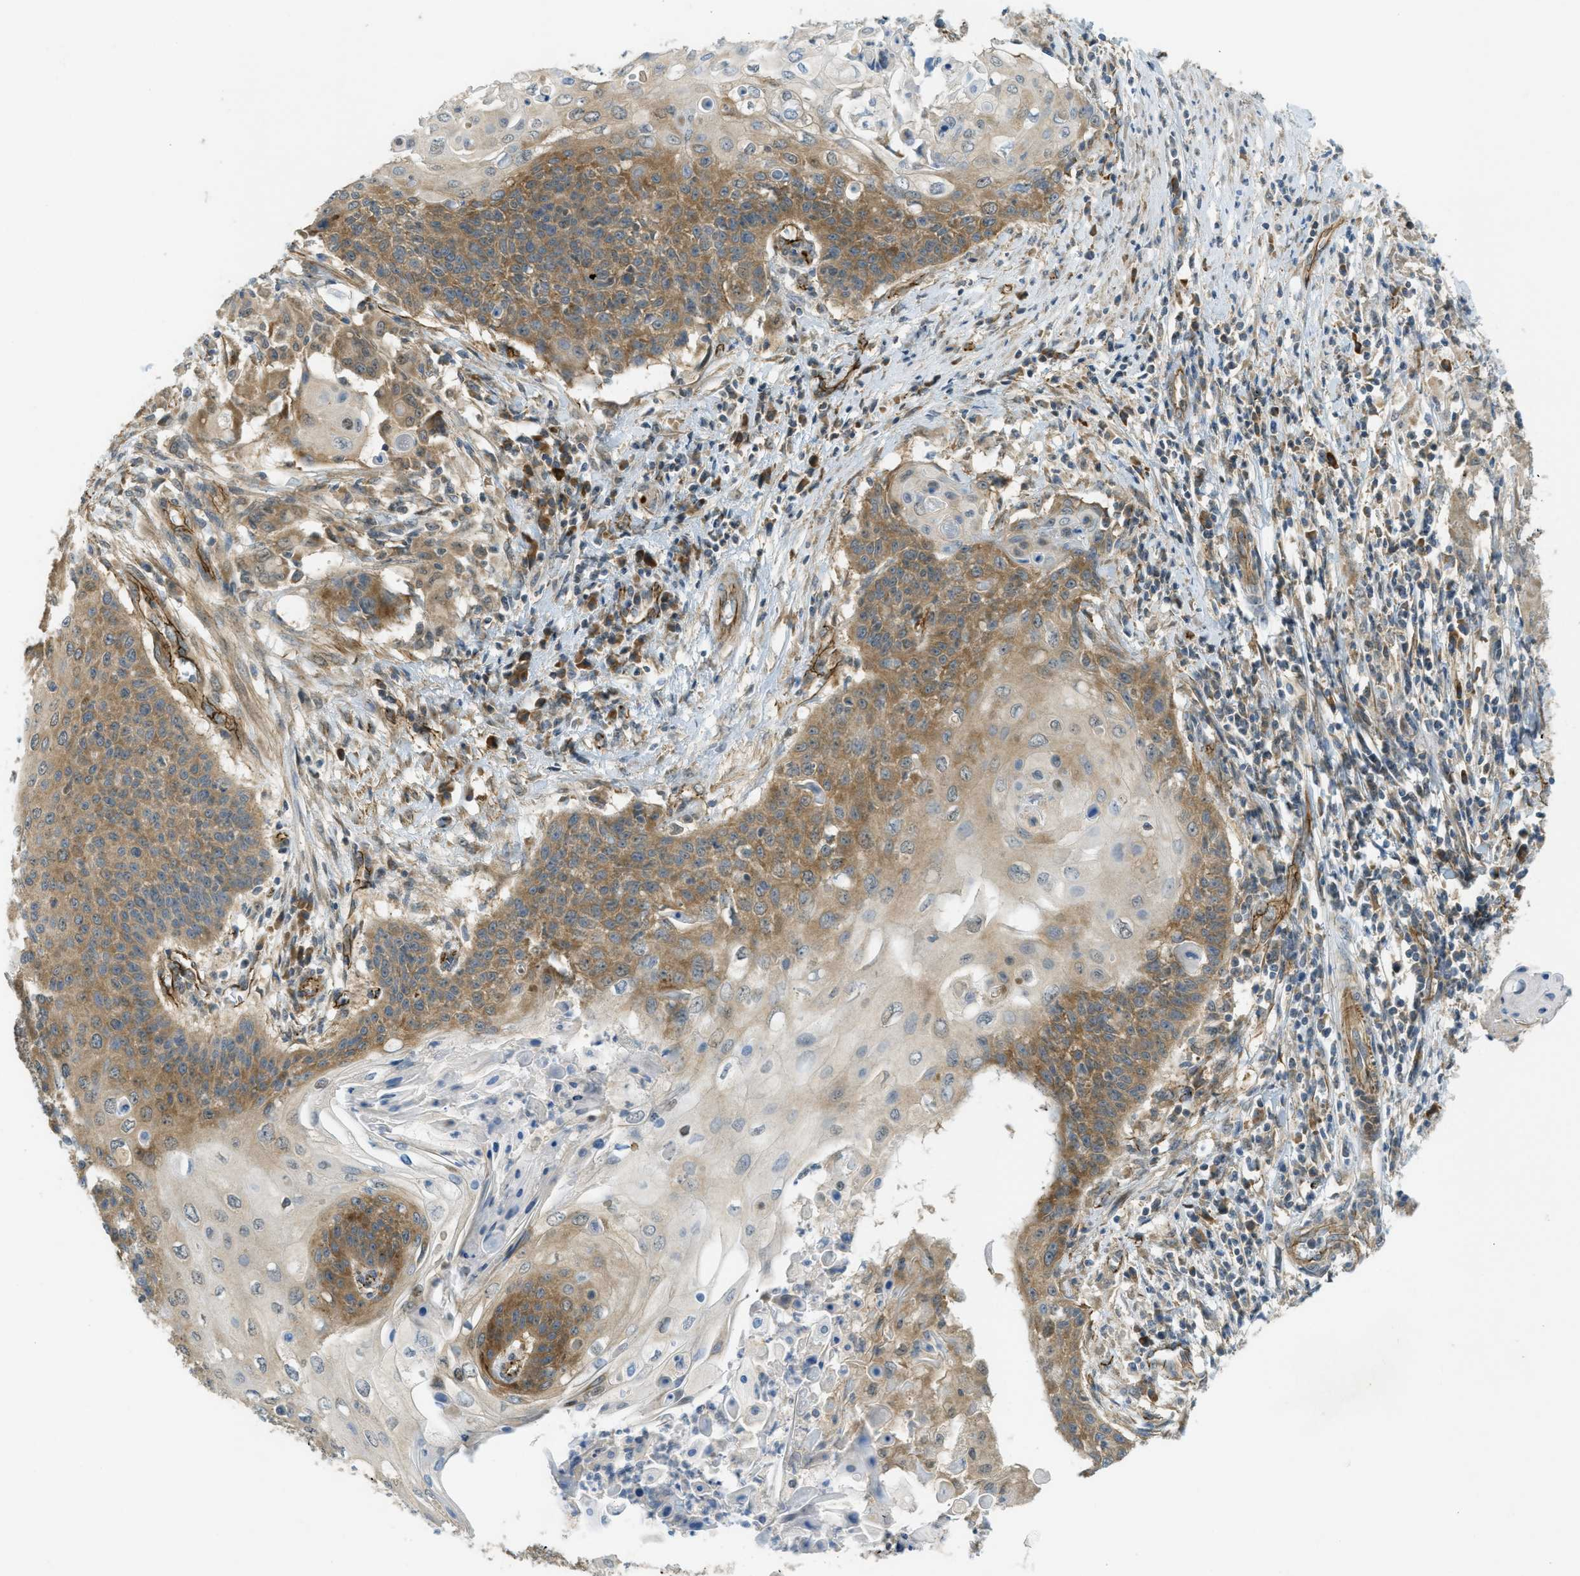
{"staining": {"intensity": "moderate", "quantity": ">75%", "location": "cytoplasmic/membranous"}, "tissue": "cervical cancer", "cell_type": "Tumor cells", "image_type": "cancer", "snomed": [{"axis": "morphology", "description": "Squamous cell carcinoma, NOS"}, {"axis": "topography", "description": "Cervix"}], "caption": "Cervical cancer (squamous cell carcinoma) stained with immunohistochemistry shows moderate cytoplasmic/membranous staining in approximately >75% of tumor cells. (brown staining indicates protein expression, while blue staining denotes nuclei).", "gene": "JCAD", "patient": {"sex": "female", "age": 39}}